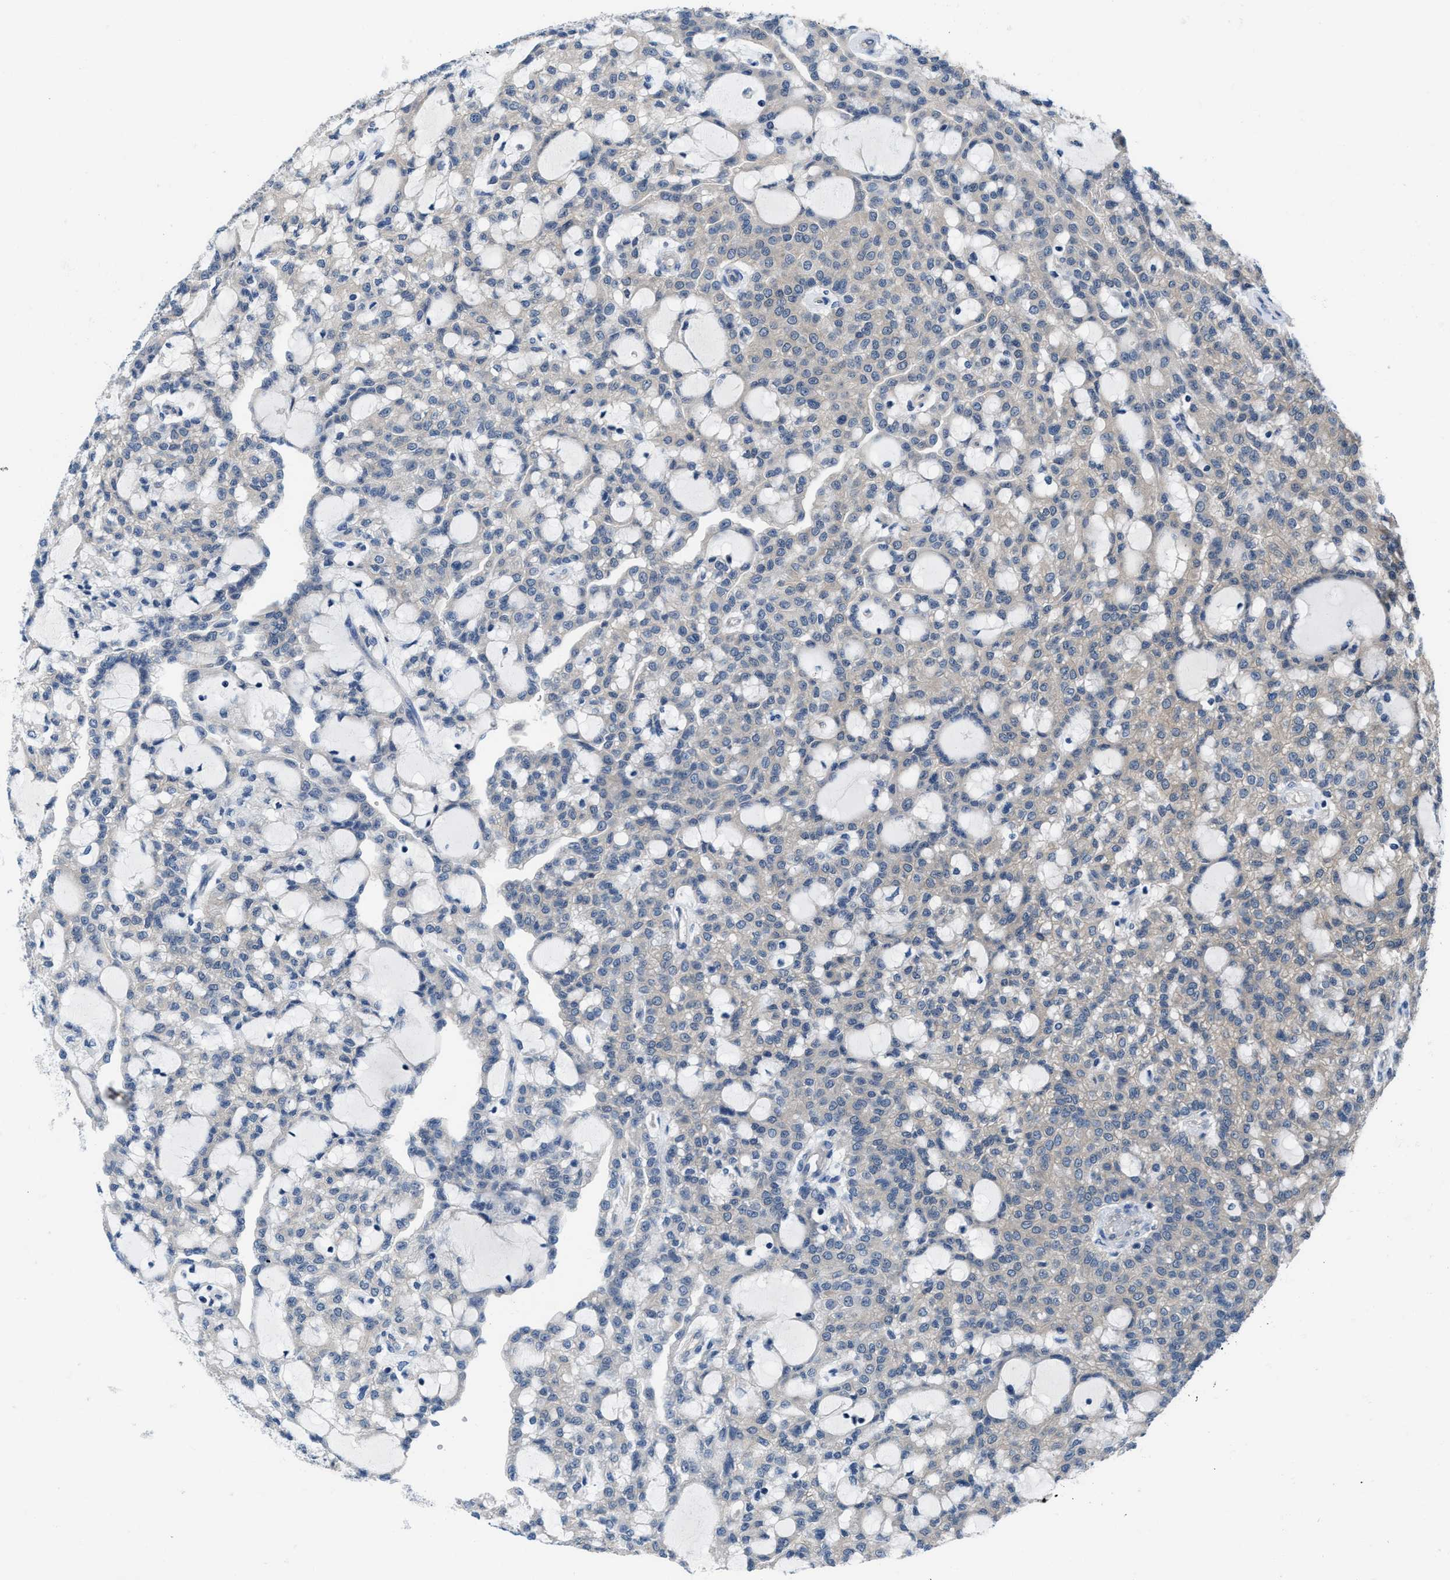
{"staining": {"intensity": "negative", "quantity": "none", "location": "none"}, "tissue": "renal cancer", "cell_type": "Tumor cells", "image_type": "cancer", "snomed": [{"axis": "morphology", "description": "Adenocarcinoma, NOS"}, {"axis": "topography", "description": "Kidney"}], "caption": "A histopathology image of renal cancer (adenocarcinoma) stained for a protein shows no brown staining in tumor cells.", "gene": "NUDT5", "patient": {"sex": "male", "age": 63}}